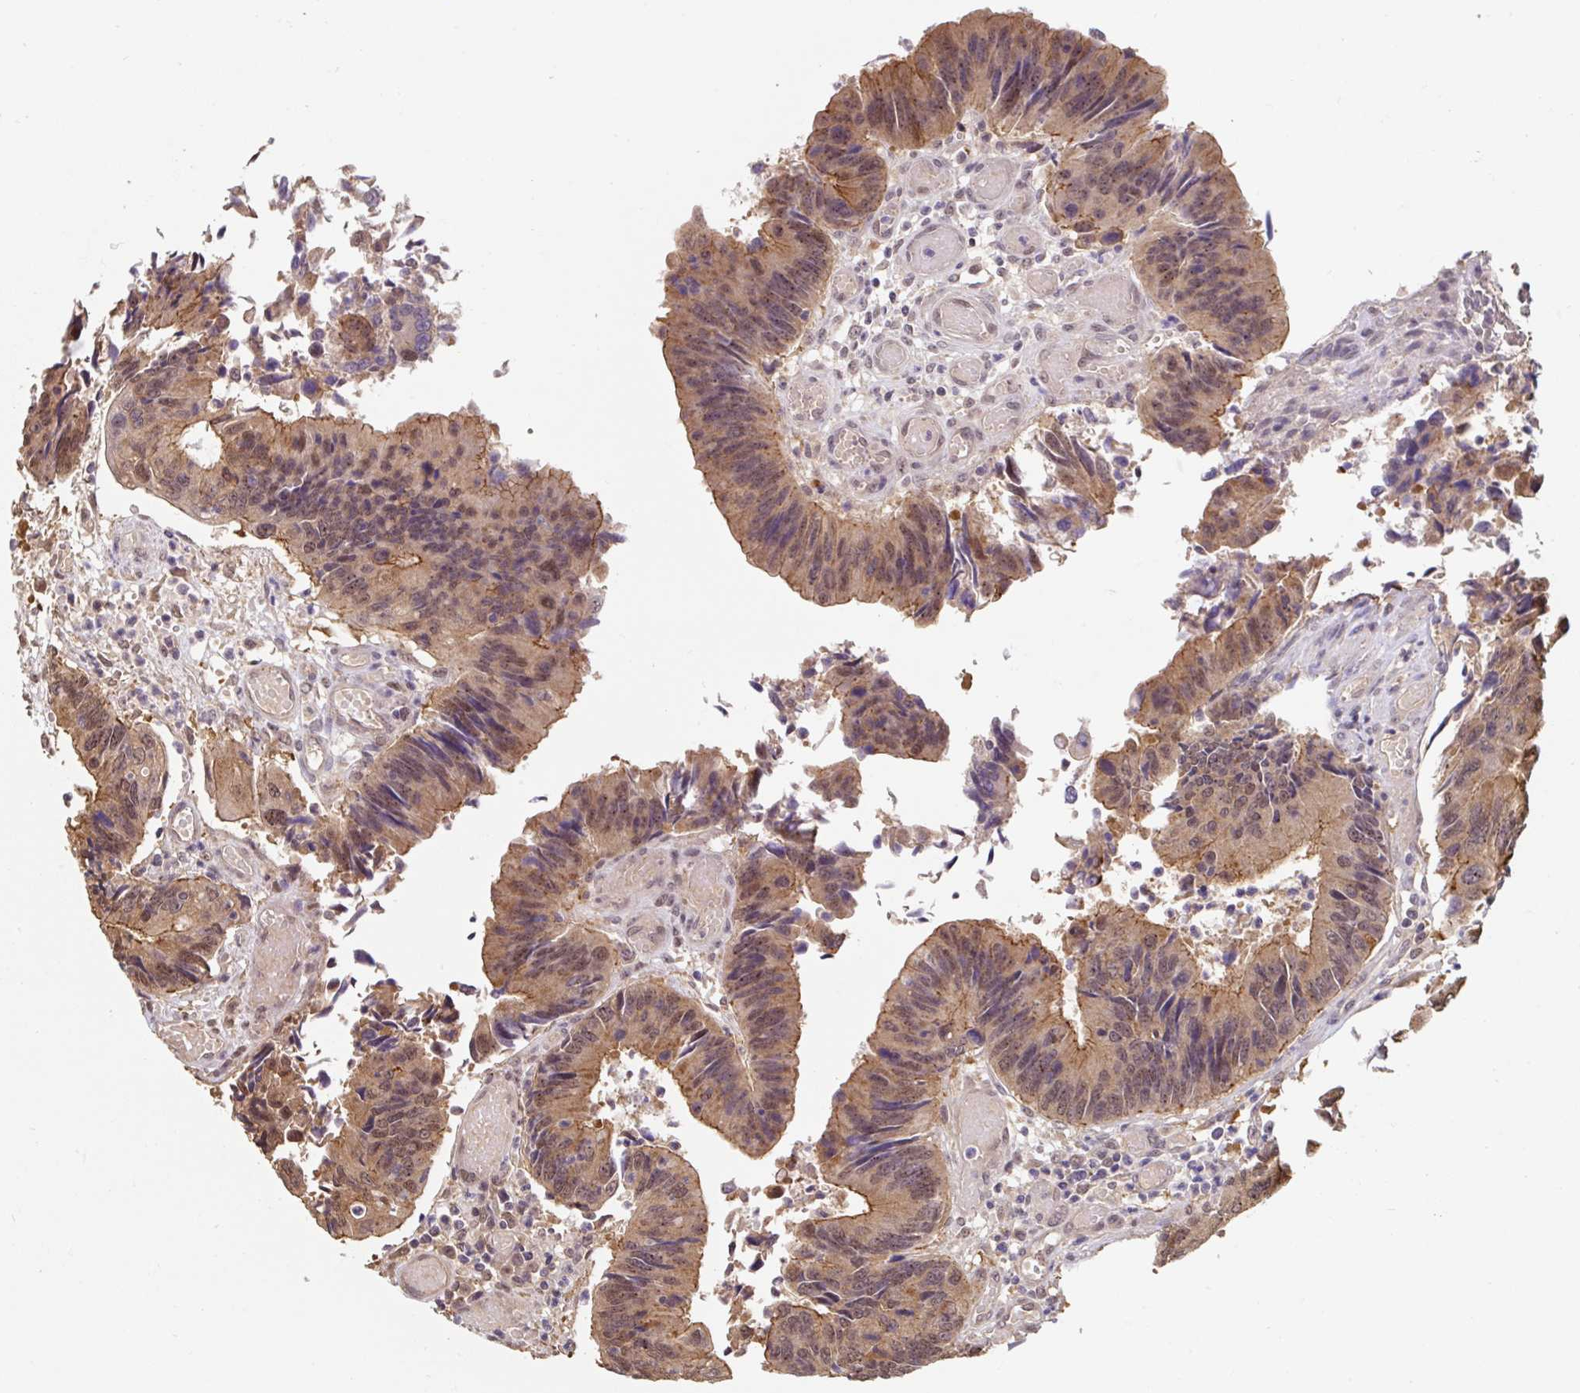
{"staining": {"intensity": "weak", "quantity": ">75%", "location": "cytoplasmic/membranous,nuclear"}, "tissue": "colorectal cancer", "cell_type": "Tumor cells", "image_type": "cancer", "snomed": [{"axis": "morphology", "description": "Adenocarcinoma, NOS"}, {"axis": "topography", "description": "Colon"}], "caption": "A high-resolution photomicrograph shows immunohistochemistry (IHC) staining of adenocarcinoma (colorectal), which displays weak cytoplasmic/membranous and nuclear staining in about >75% of tumor cells.", "gene": "ST13", "patient": {"sex": "female", "age": 67}}